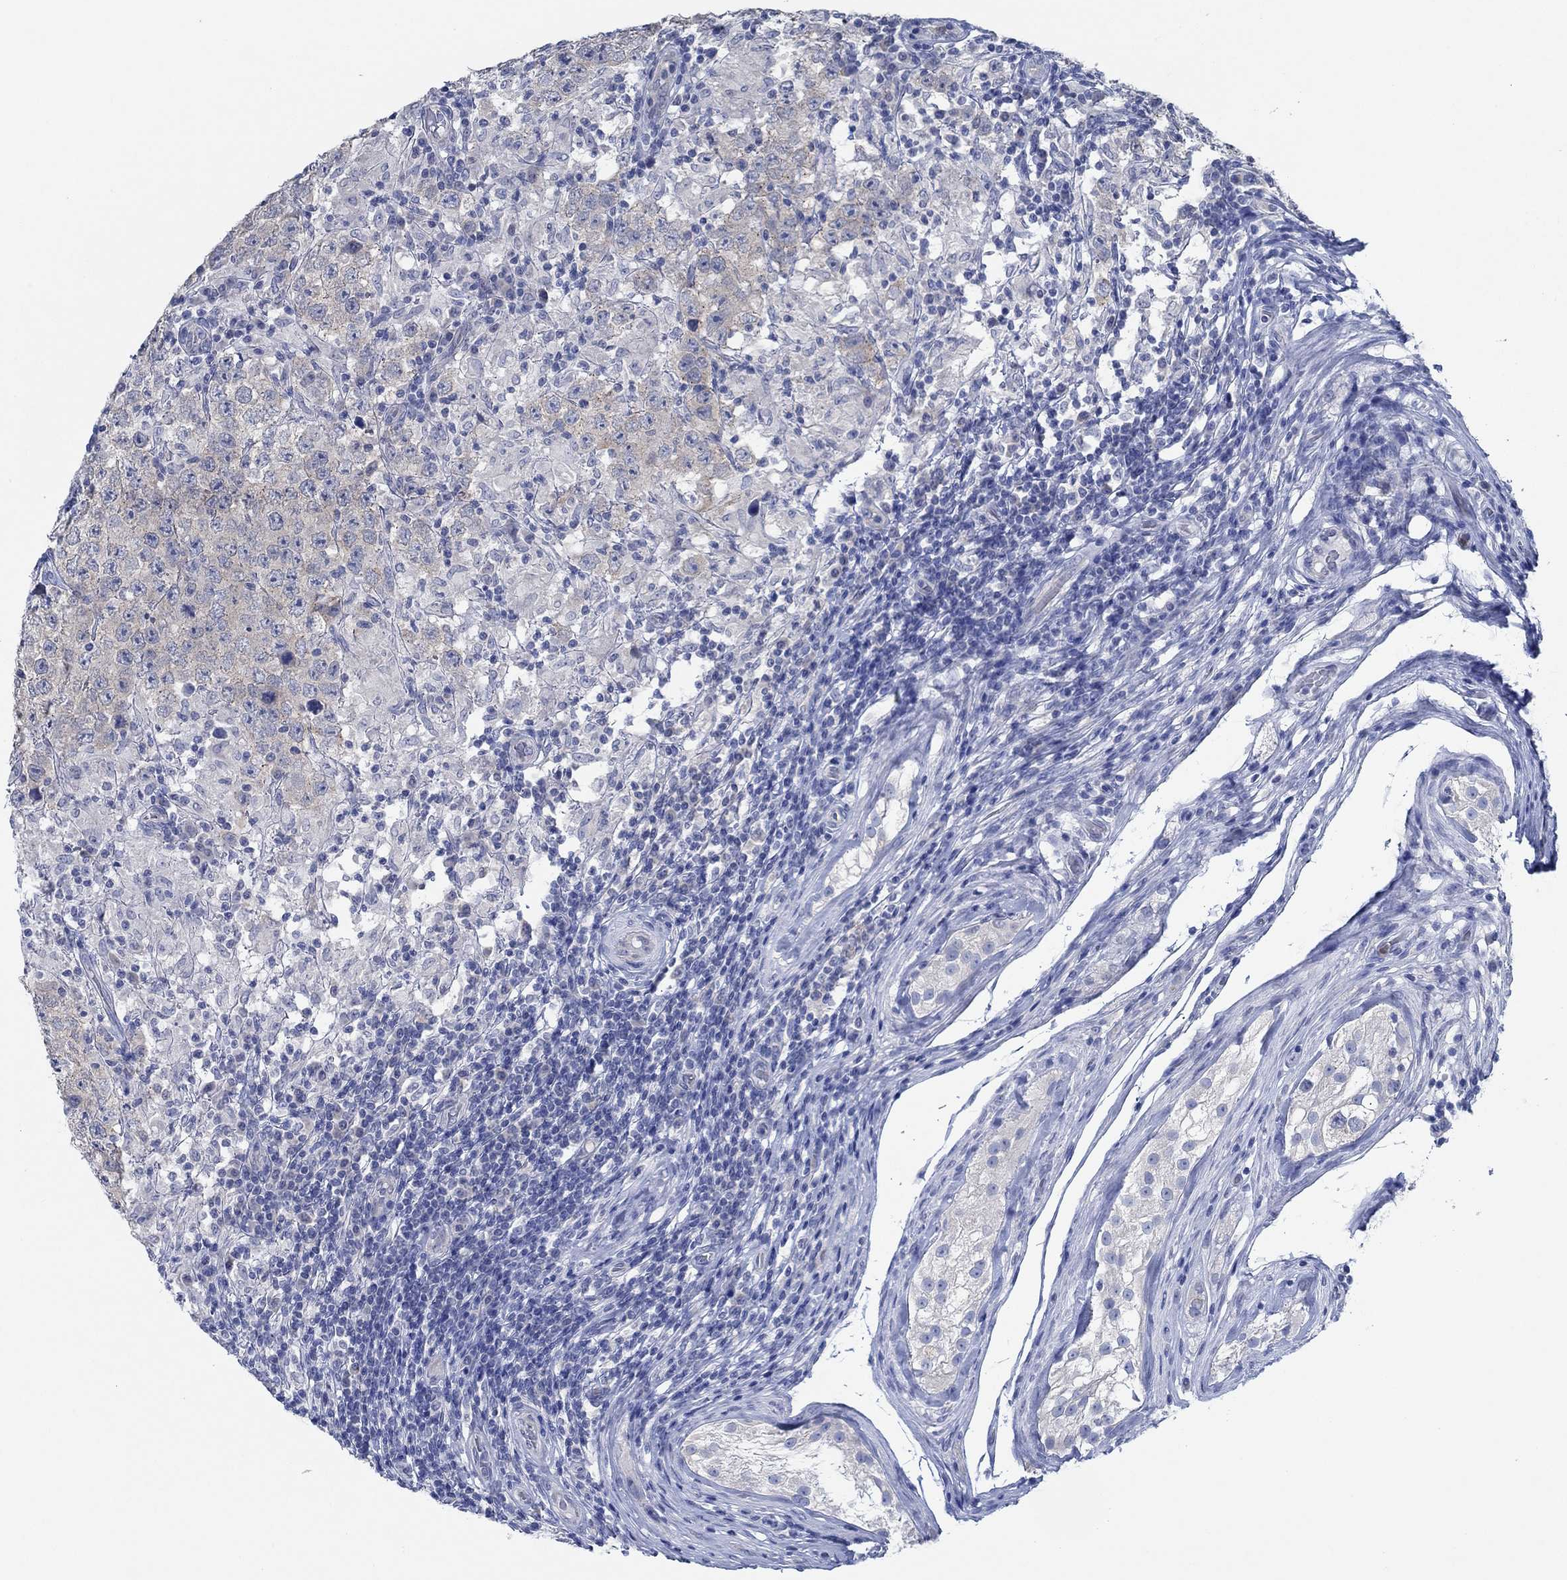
{"staining": {"intensity": "weak", "quantity": "<25%", "location": "cytoplasmic/membranous"}, "tissue": "testis cancer", "cell_type": "Tumor cells", "image_type": "cancer", "snomed": [{"axis": "morphology", "description": "Seminoma, NOS"}, {"axis": "morphology", "description": "Carcinoma, Embryonal, NOS"}, {"axis": "topography", "description": "Testis"}], "caption": "Immunohistochemistry (IHC) of seminoma (testis) demonstrates no expression in tumor cells.", "gene": "ZNF671", "patient": {"sex": "male", "age": 41}}